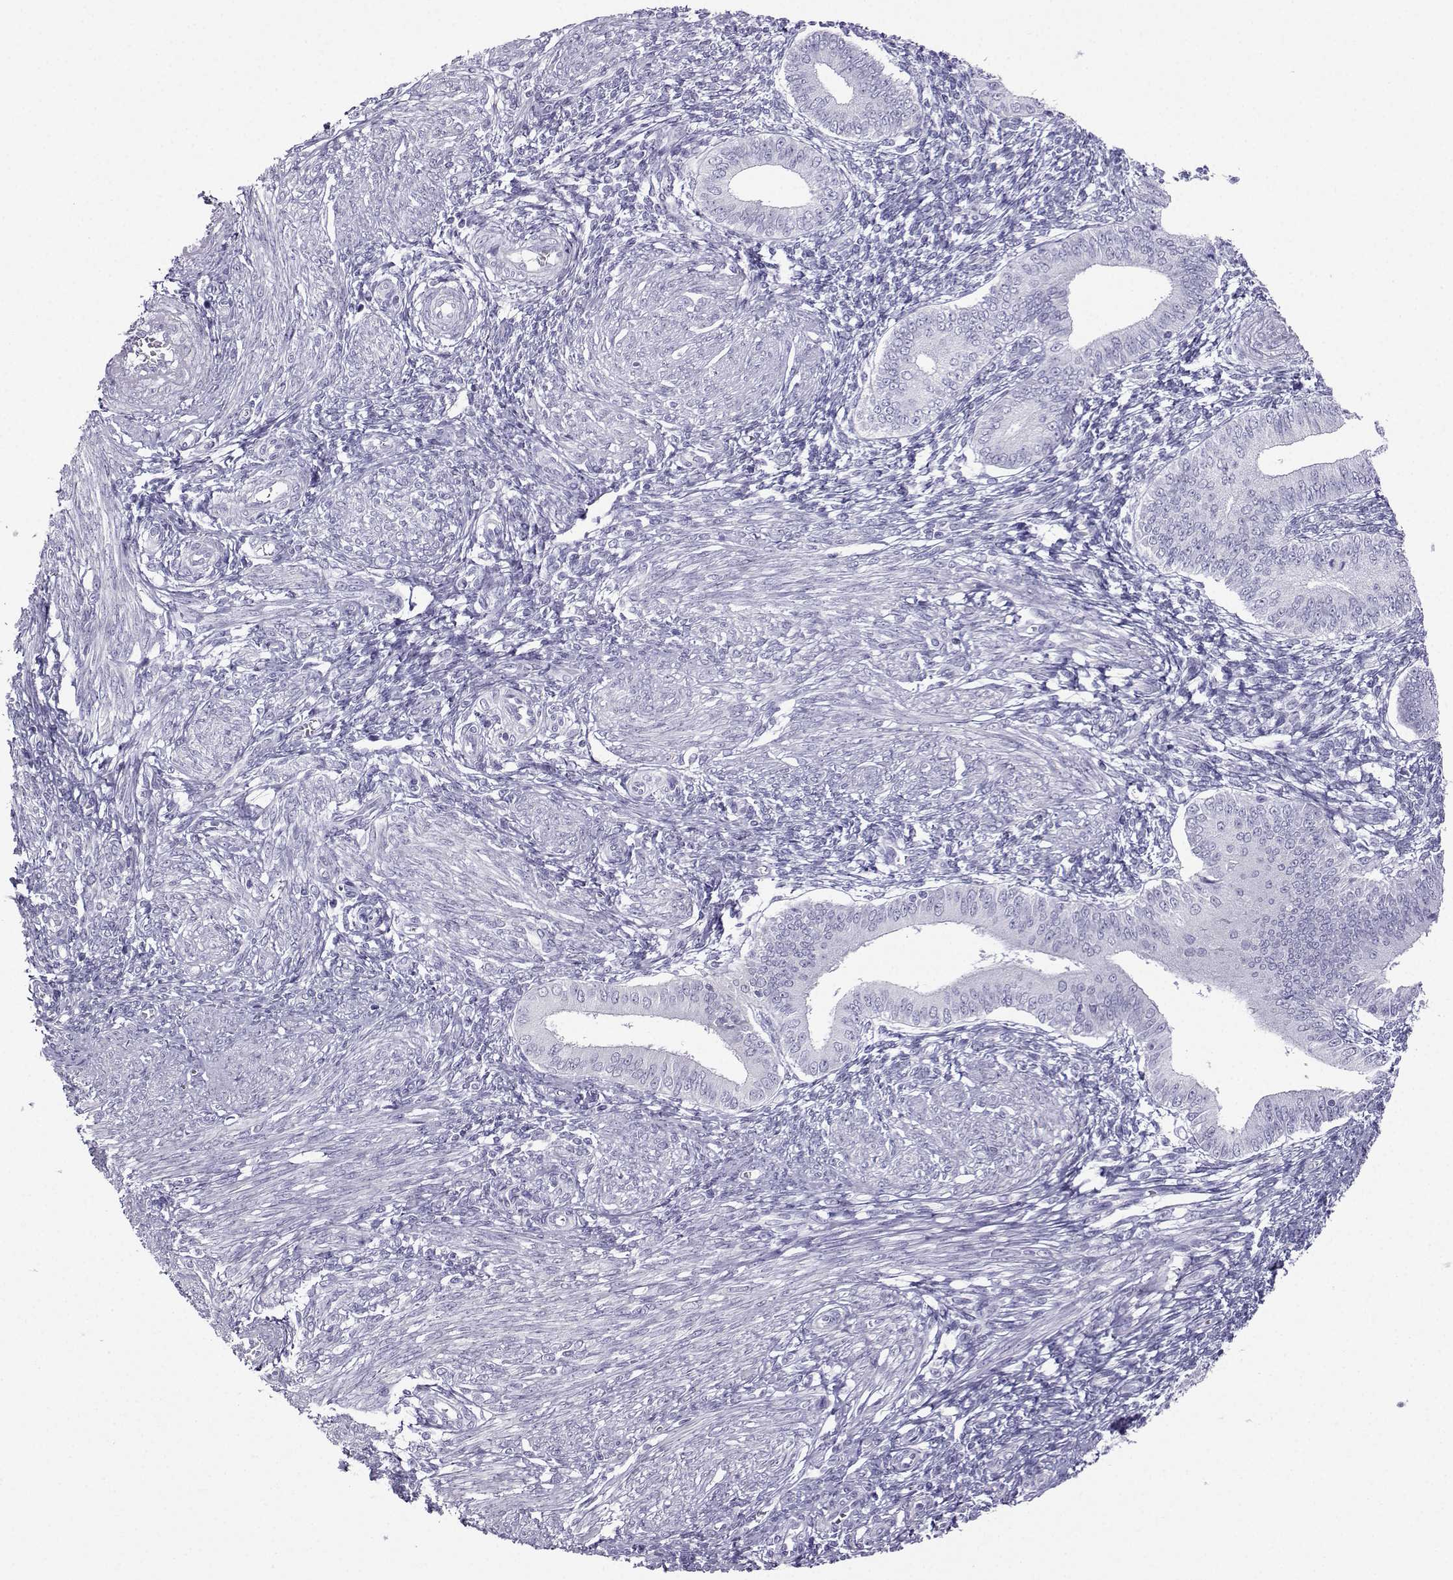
{"staining": {"intensity": "negative", "quantity": "none", "location": "none"}, "tissue": "endometrium", "cell_type": "Cells in endometrial stroma", "image_type": "normal", "snomed": [{"axis": "morphology", "description": "Normal tissue, NOS"}, {"axis": "topography", "description": "Endometrium"}], "caption": "Protein analysis of normal endometrium shows no significant expression in cells in endometrial stroma.", "gene": "FBXO24", "patient": {"sex": "female", "age": 42}}